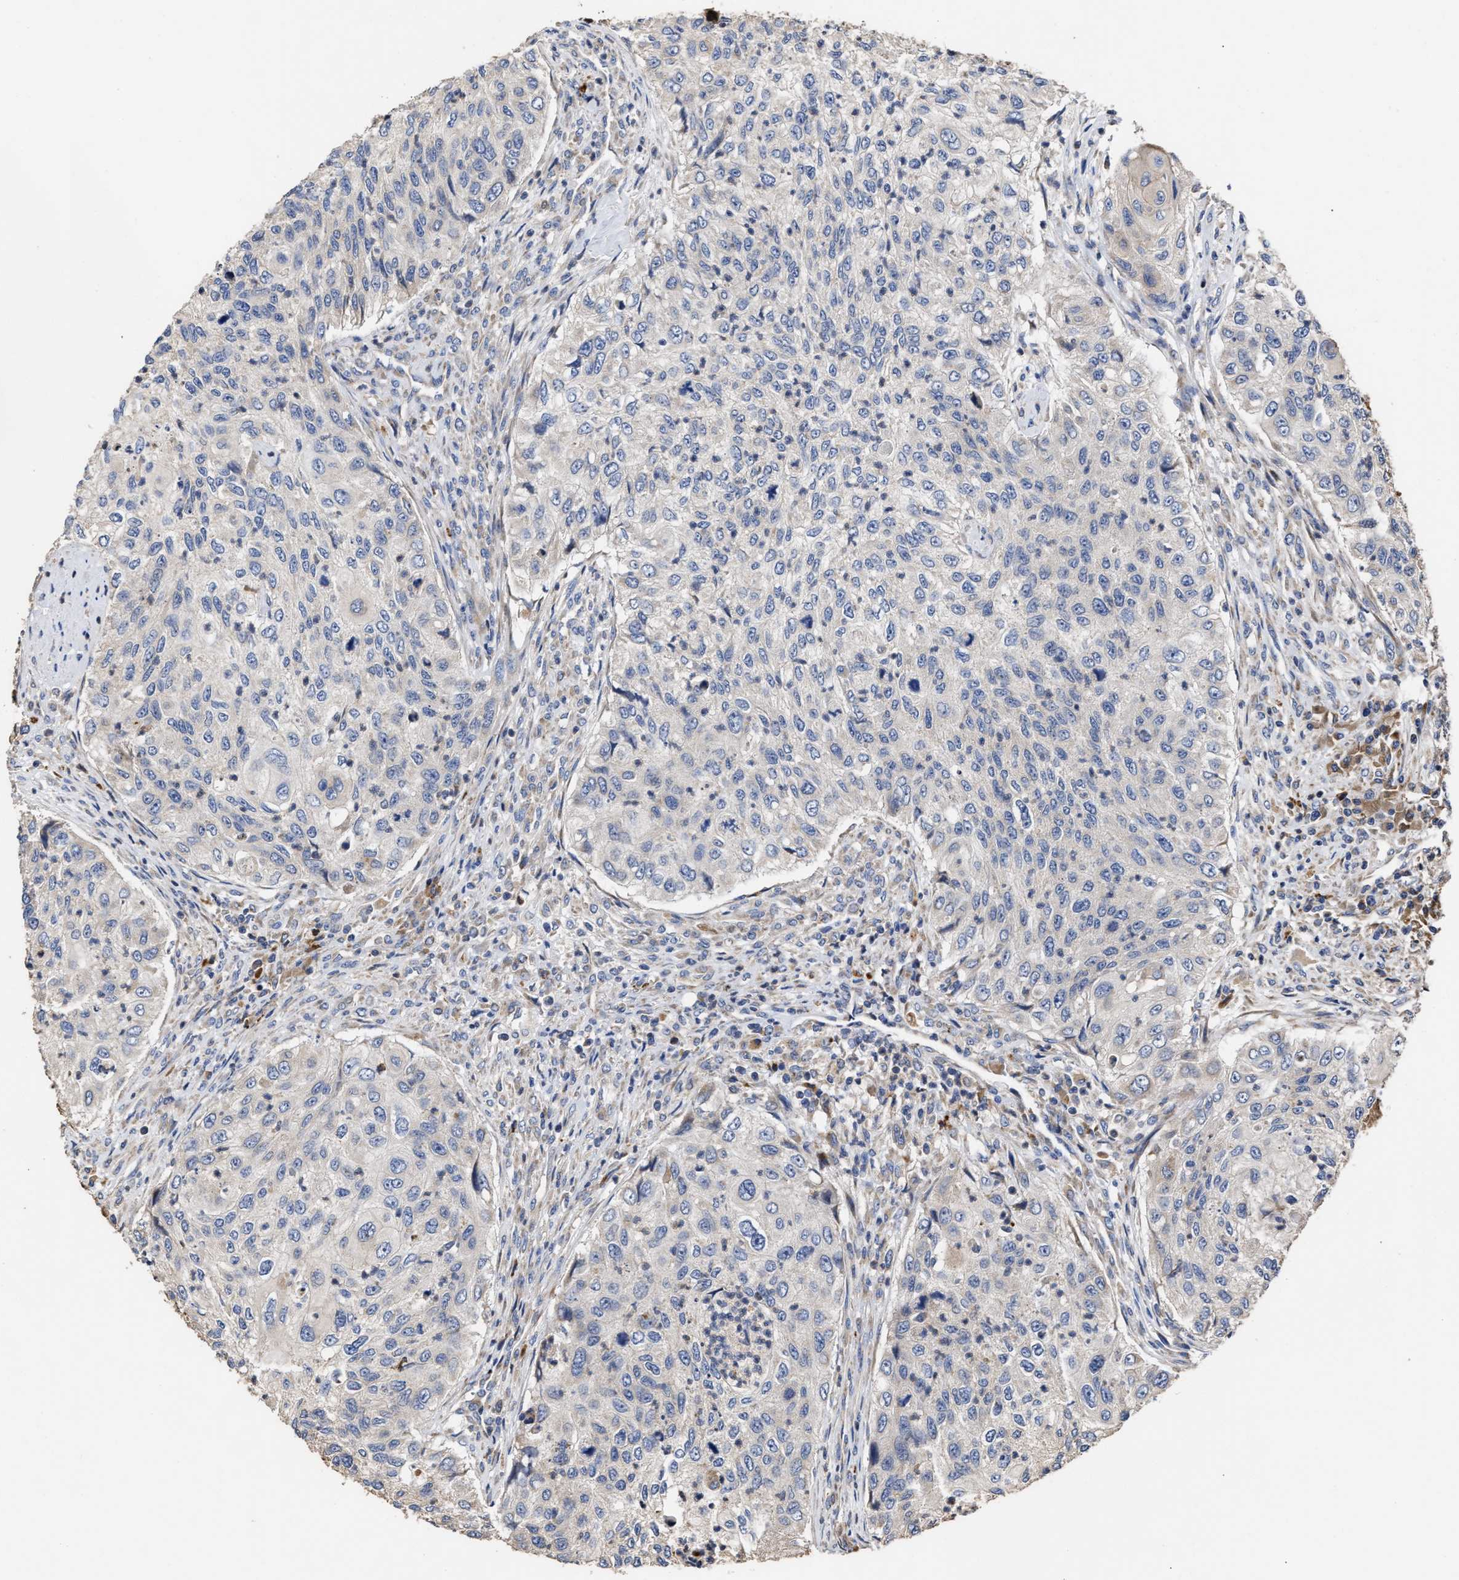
{"staining": {"intensity": "negative", "quantity": "none", "location": "none"}, "tissue": "urothelial cancer", "cell_type": "Tumor cells", "image_type": "cancer", "snomed": [{"axis": "morphology", "description": "Urothelial carcinoma, High grade"}, {"axis": "topography", "description": "Urinary bladder"}], "caption": "A micrograph of human high-grade urothelial carcinoma is negative for staining in tumor cells.", "gene": "GOSR1", "patient": {"sex": "female", "age": 60}}